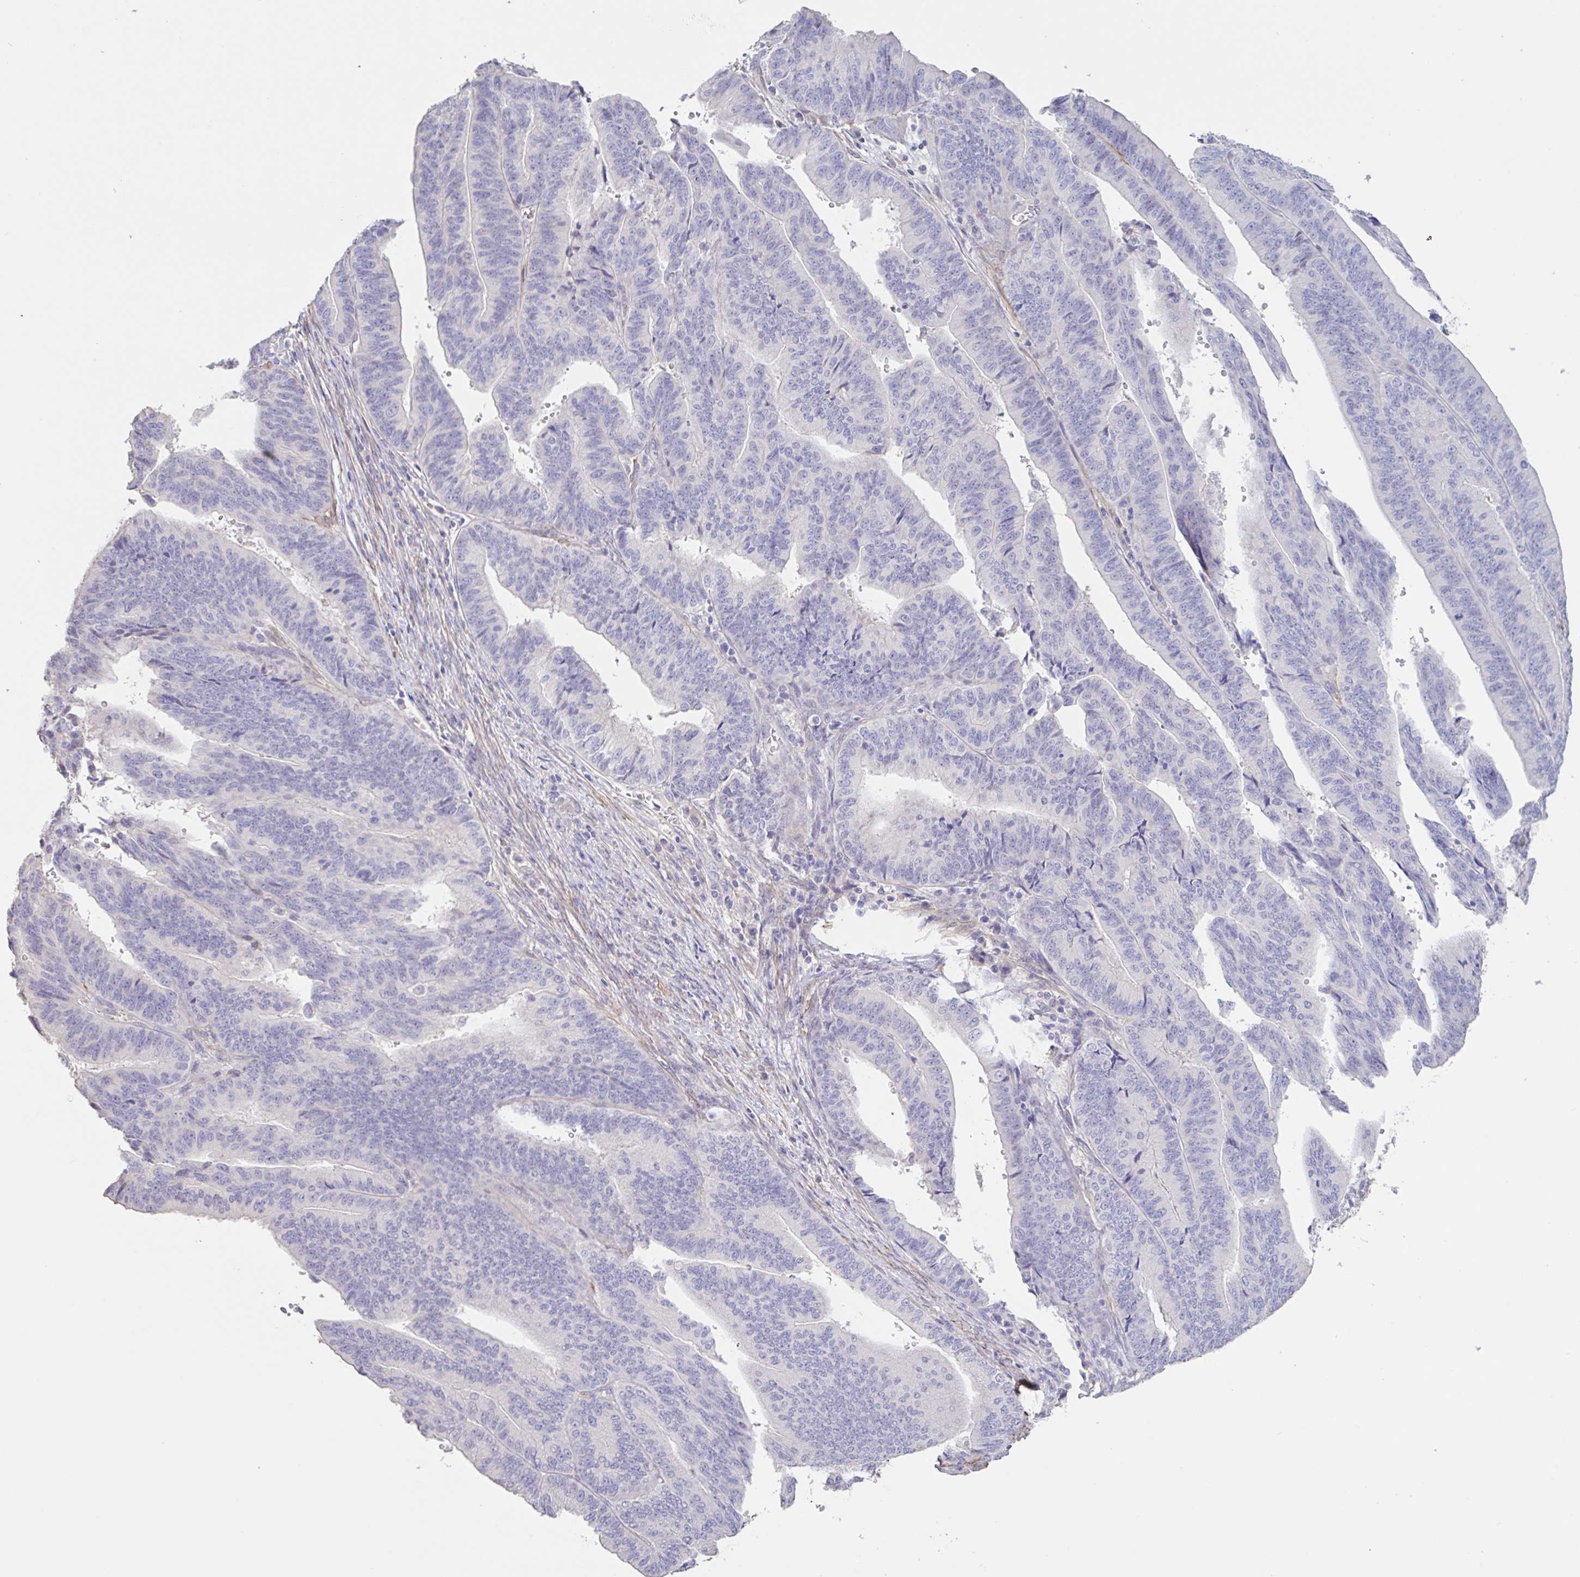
{"staining": {"intensity": "negative", "quantity": "none", "location": "none"}, "tissue": "endometrial cancer", "cell_type": "Tumor cells", "image_type": "cancer", "snomed": [{"axis": "morphology", "description": "Adenocarcinoma, NOS"}, {"axis": "topography", "description": "Endometrium"}], "caption": "Immunohistochemistry (IHC) of endometrial adenocarcinoma displays no expression in tumor cells.", "gene": "PYGM", "patient": {"sex": "female", "age": 65}}